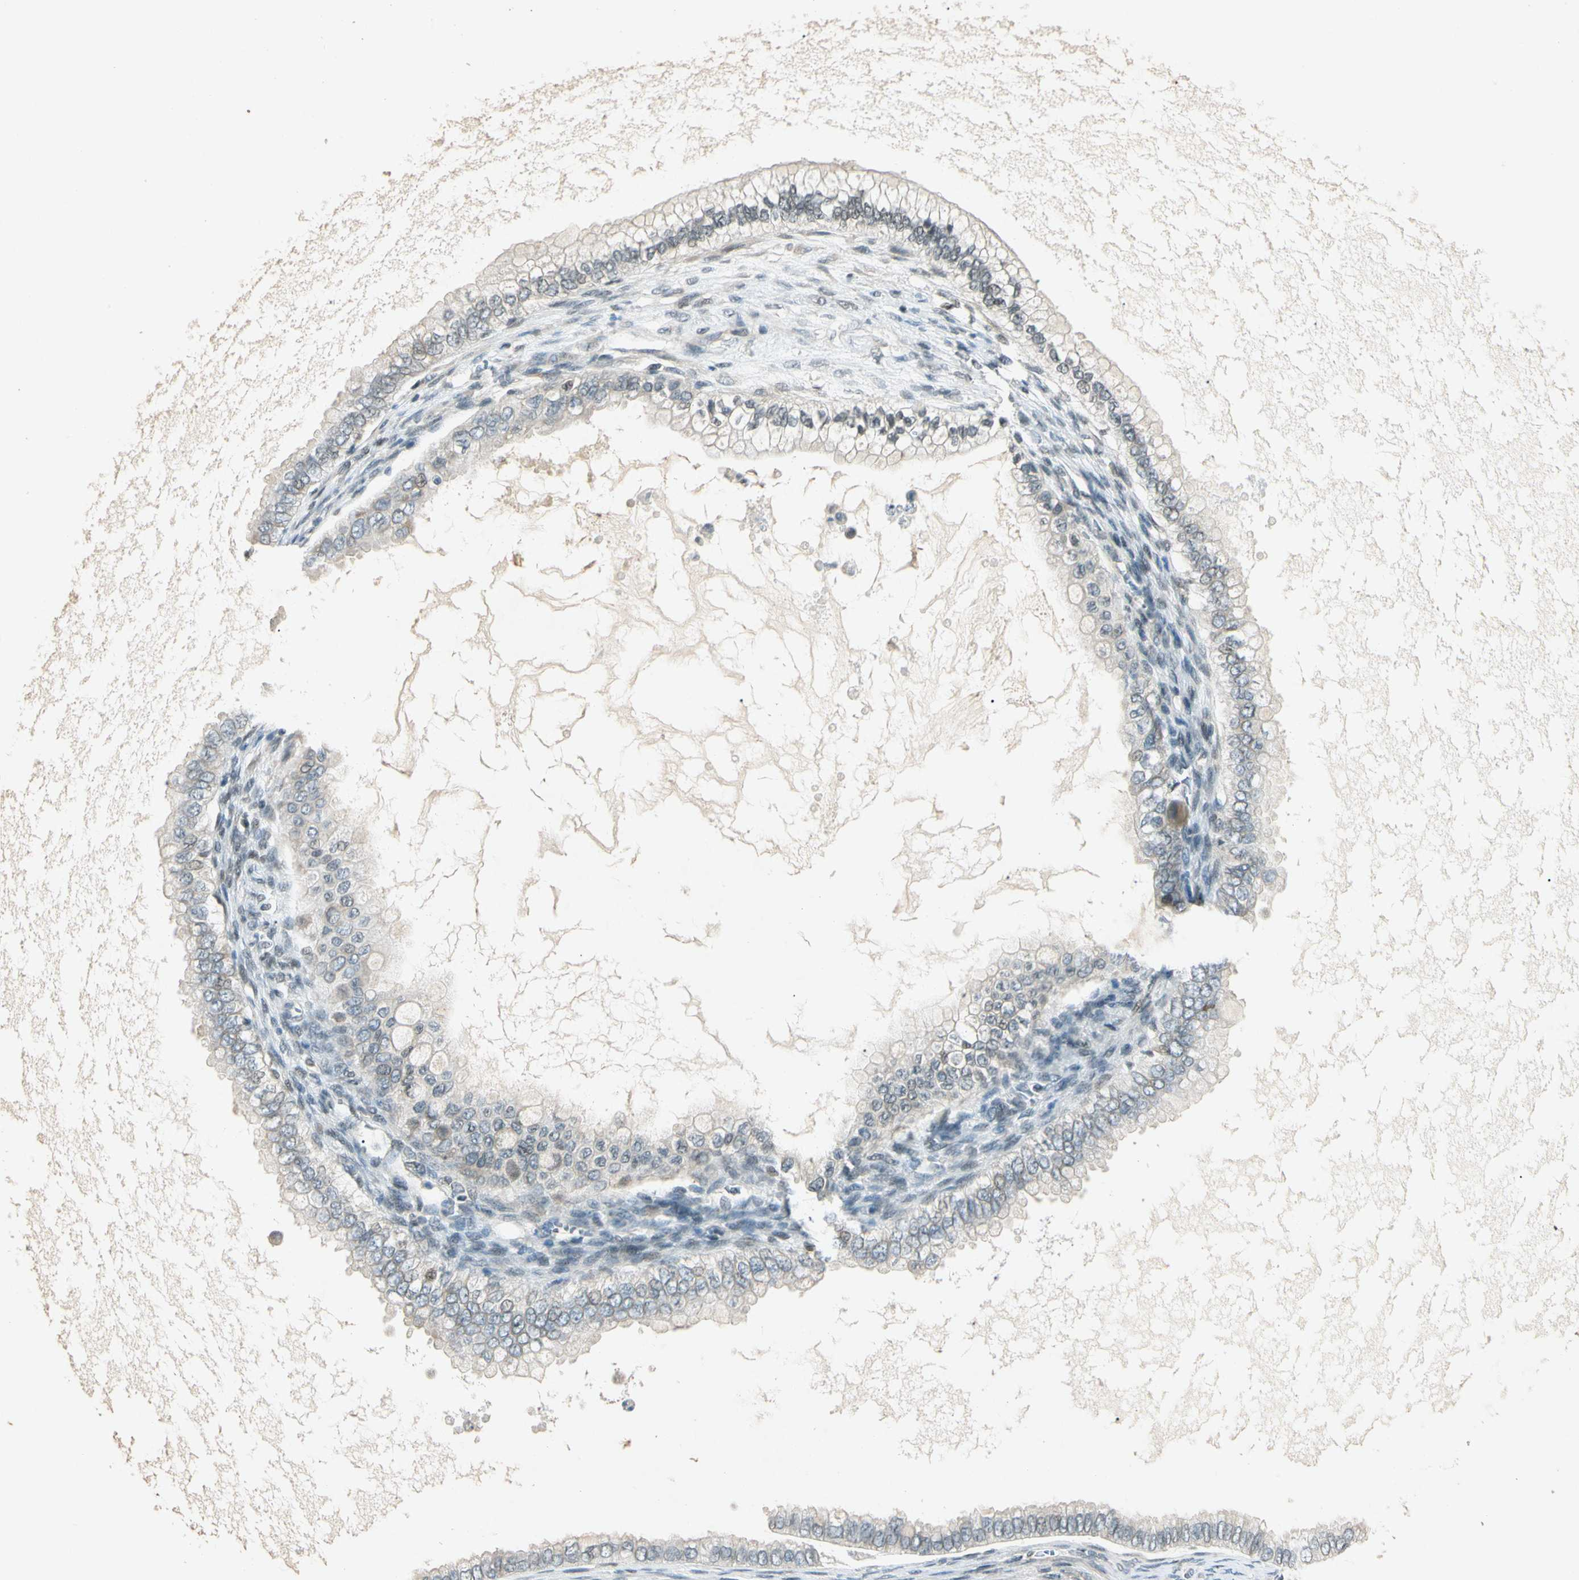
{"staining": {"intensity": "weak", "quantity": "<25%", "location": "cytoplasmic/membranous"}, "tissue": "ovarian cancer", "cell_type": "Tumor cells", "image_type": "cancer", "snomed": [{"axis": "morphology", "description": "Cystadenocarcinoma, mucinous, NOS"}, {"axis": "topography", "description": "Ovary"}], "caption": "Immunohistochemistry of human ovarian mucinous cystadenocarcinoma reveals no staining in tumor cells.", "gene": "ZBTB4", "patient": {"sex": "female", "age": 80}}